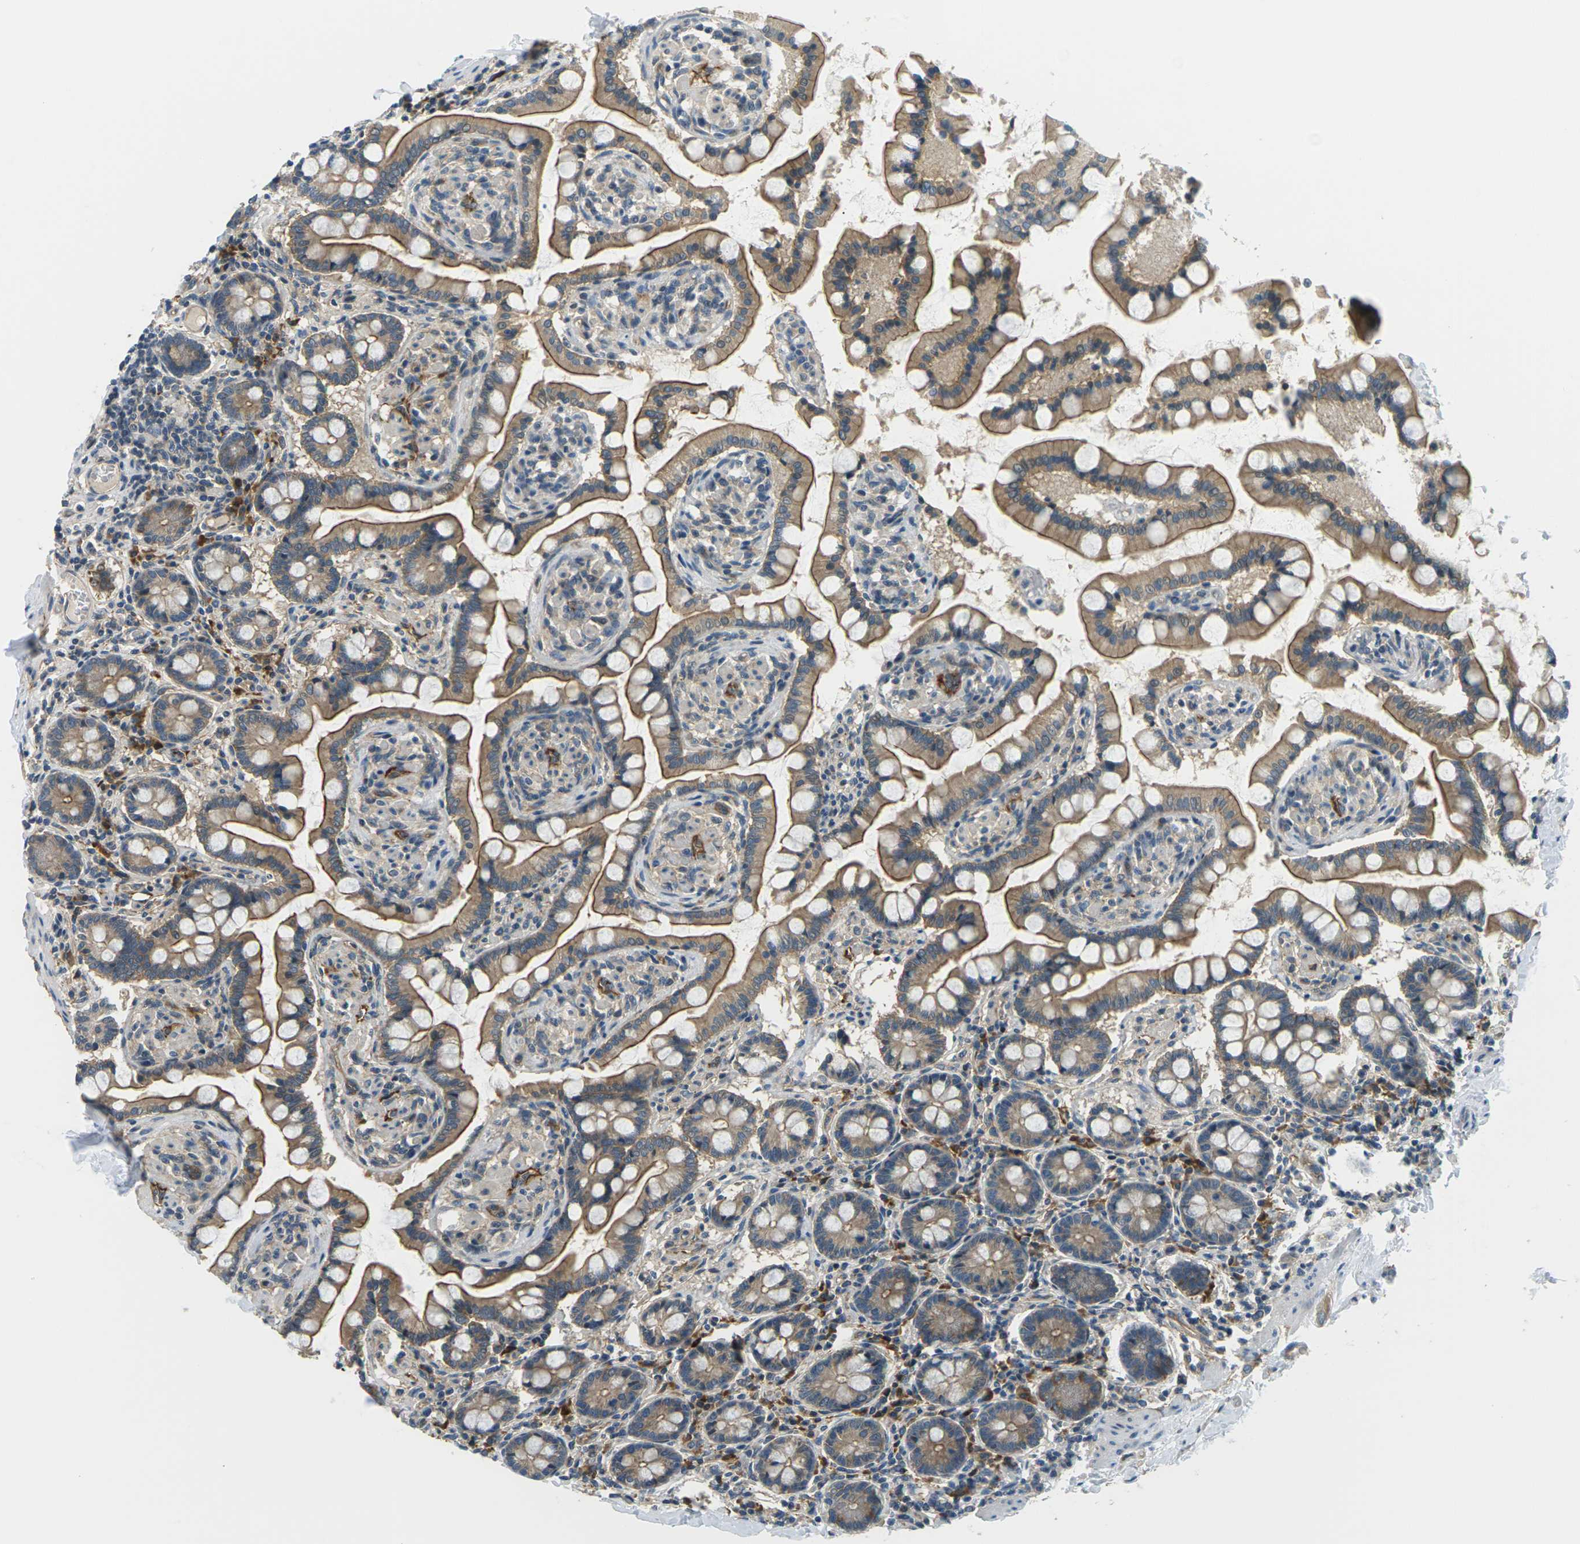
{"staining": {"intensity": "moderate", "quantity": ">75%", "location": "cytoplasmic/membranous"}, "tissue": "small intestine", "cell_type": "Glandular cells", "image_type": "normal", "snomed": [{"axis": "morphology", "description": "Normal tissue, NOS"}, {"axis": "topography", "description": "Small intestine"}], "caption": "An image of small intestine stained for a protein demonstrates moderate cytoplasmic/membranous brown staining in glandular cells. (IHC, brightfield microscopy, high magnification).", "gene": "SLC13A3", "patient": {"sex": "male", "age": 41}}